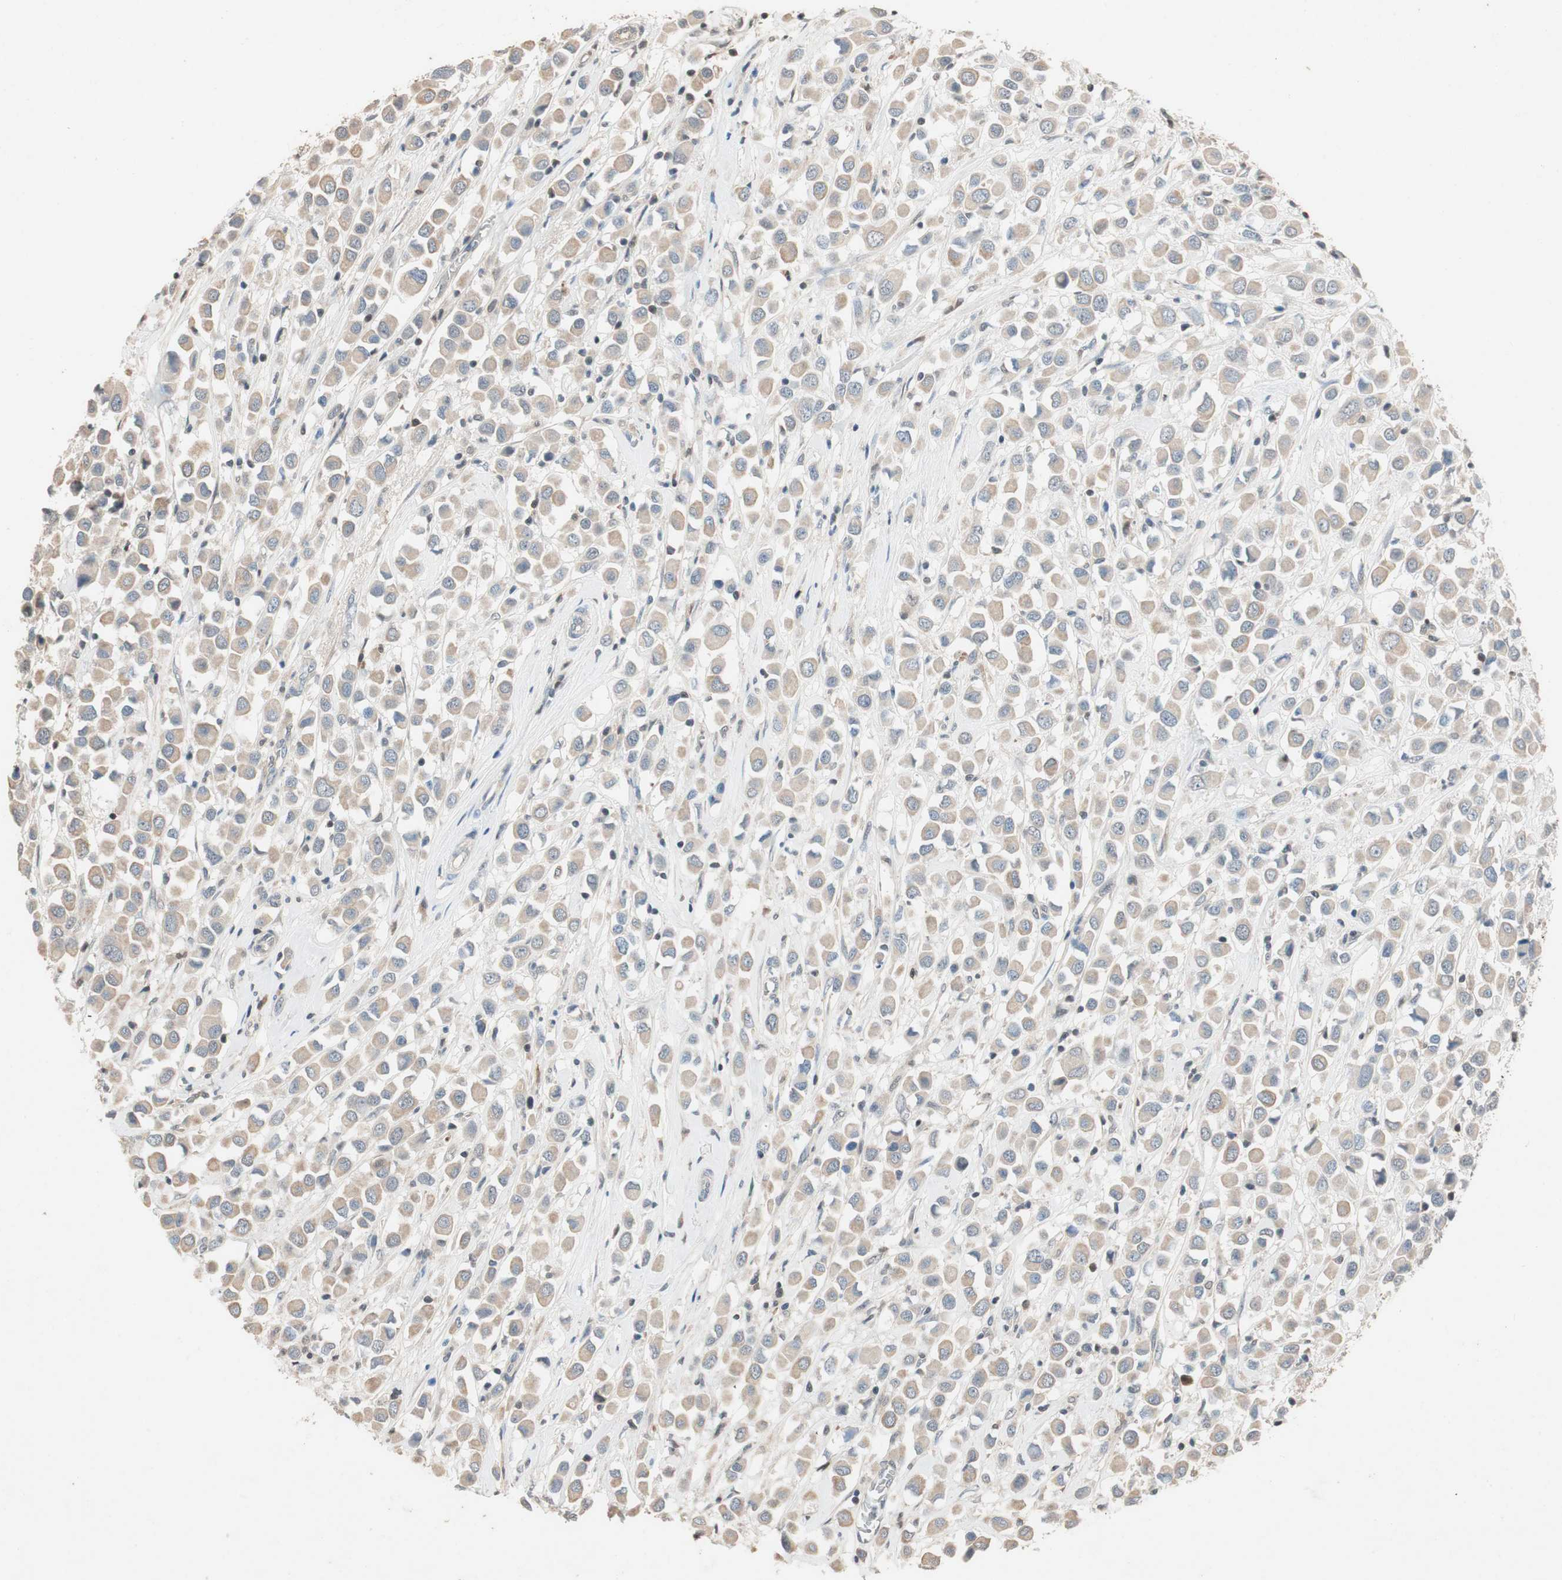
{"staining": {"intensity": "weak", "quantity": ">75%", "location": "cytoplasmic/membranous"}, "tissue": "breast cancer", "cell_type": "Tumor cells", "image_type": "cancer", "snomed": [{"axis": "morphology", "description": "Duct carcinoma"}, {"axis": "topography", "description": "Breast"}], "caption": "This is a photomicrograph of immunohistochemistry staining of breast invasive ductal carcinoma, which shows weak positivity in the cytoplasmic/membranous of tumor cells.", "gene": "SERPINB5", "patient": {"sex": "female", "age": 61}}